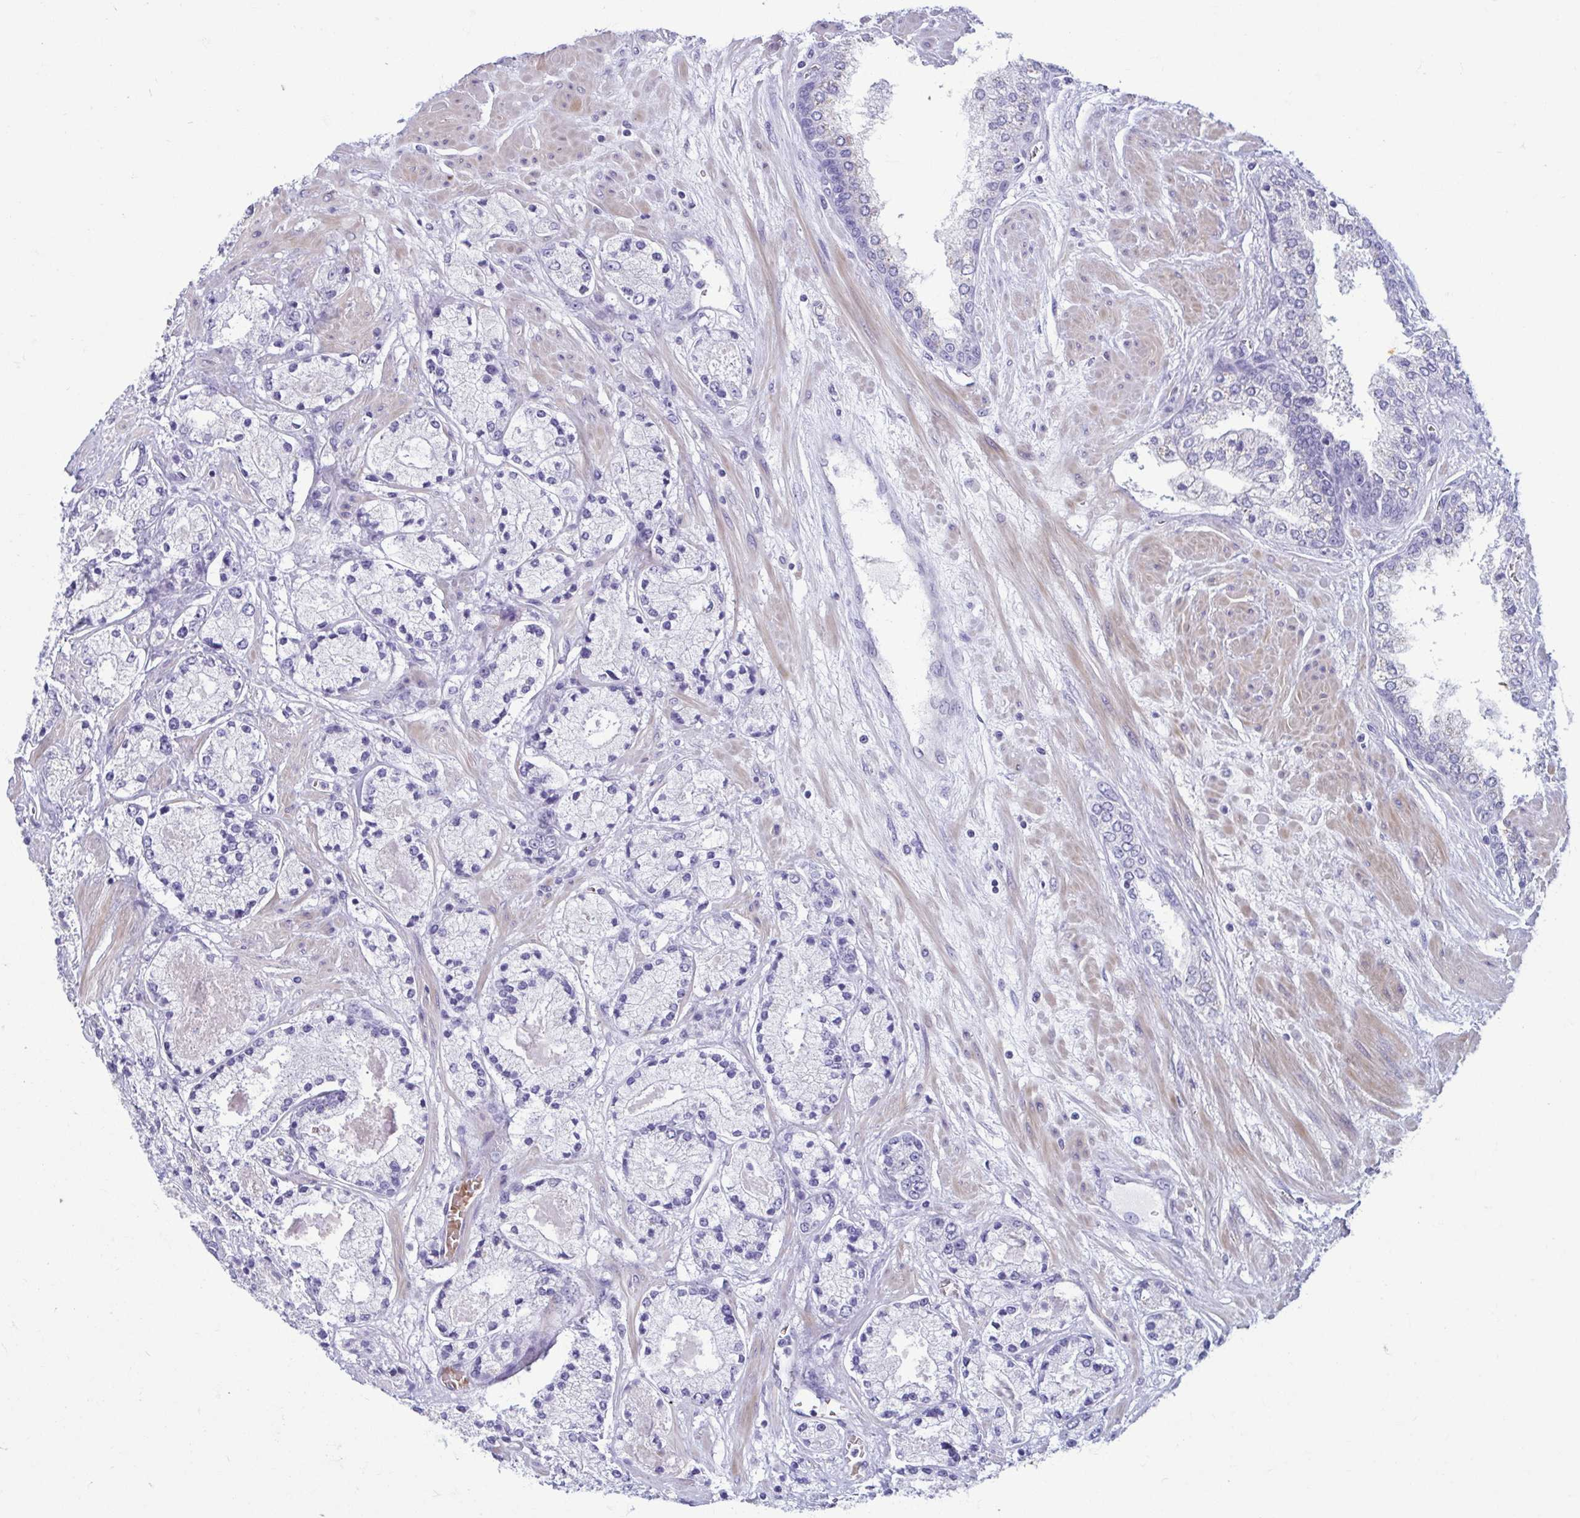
{"staining": {"intensity": "negative", "quantity": "none", "location": "none"}, "tissue": "prostate cancer", "cell_type": "Tumor cells", "image_type": "cancer", "snomed": [{"axis": "morphology", "description": "Adenocarcinoma, High grade"}, {"axis": "topography", "description": "Prostate"}], "caption": "Human prostate cancer stained for a protein using immunohistochemistry exhibits no staining in tumor cells.", "gene": "MORC4", "patient": {"sex": "male", "age": 67}}